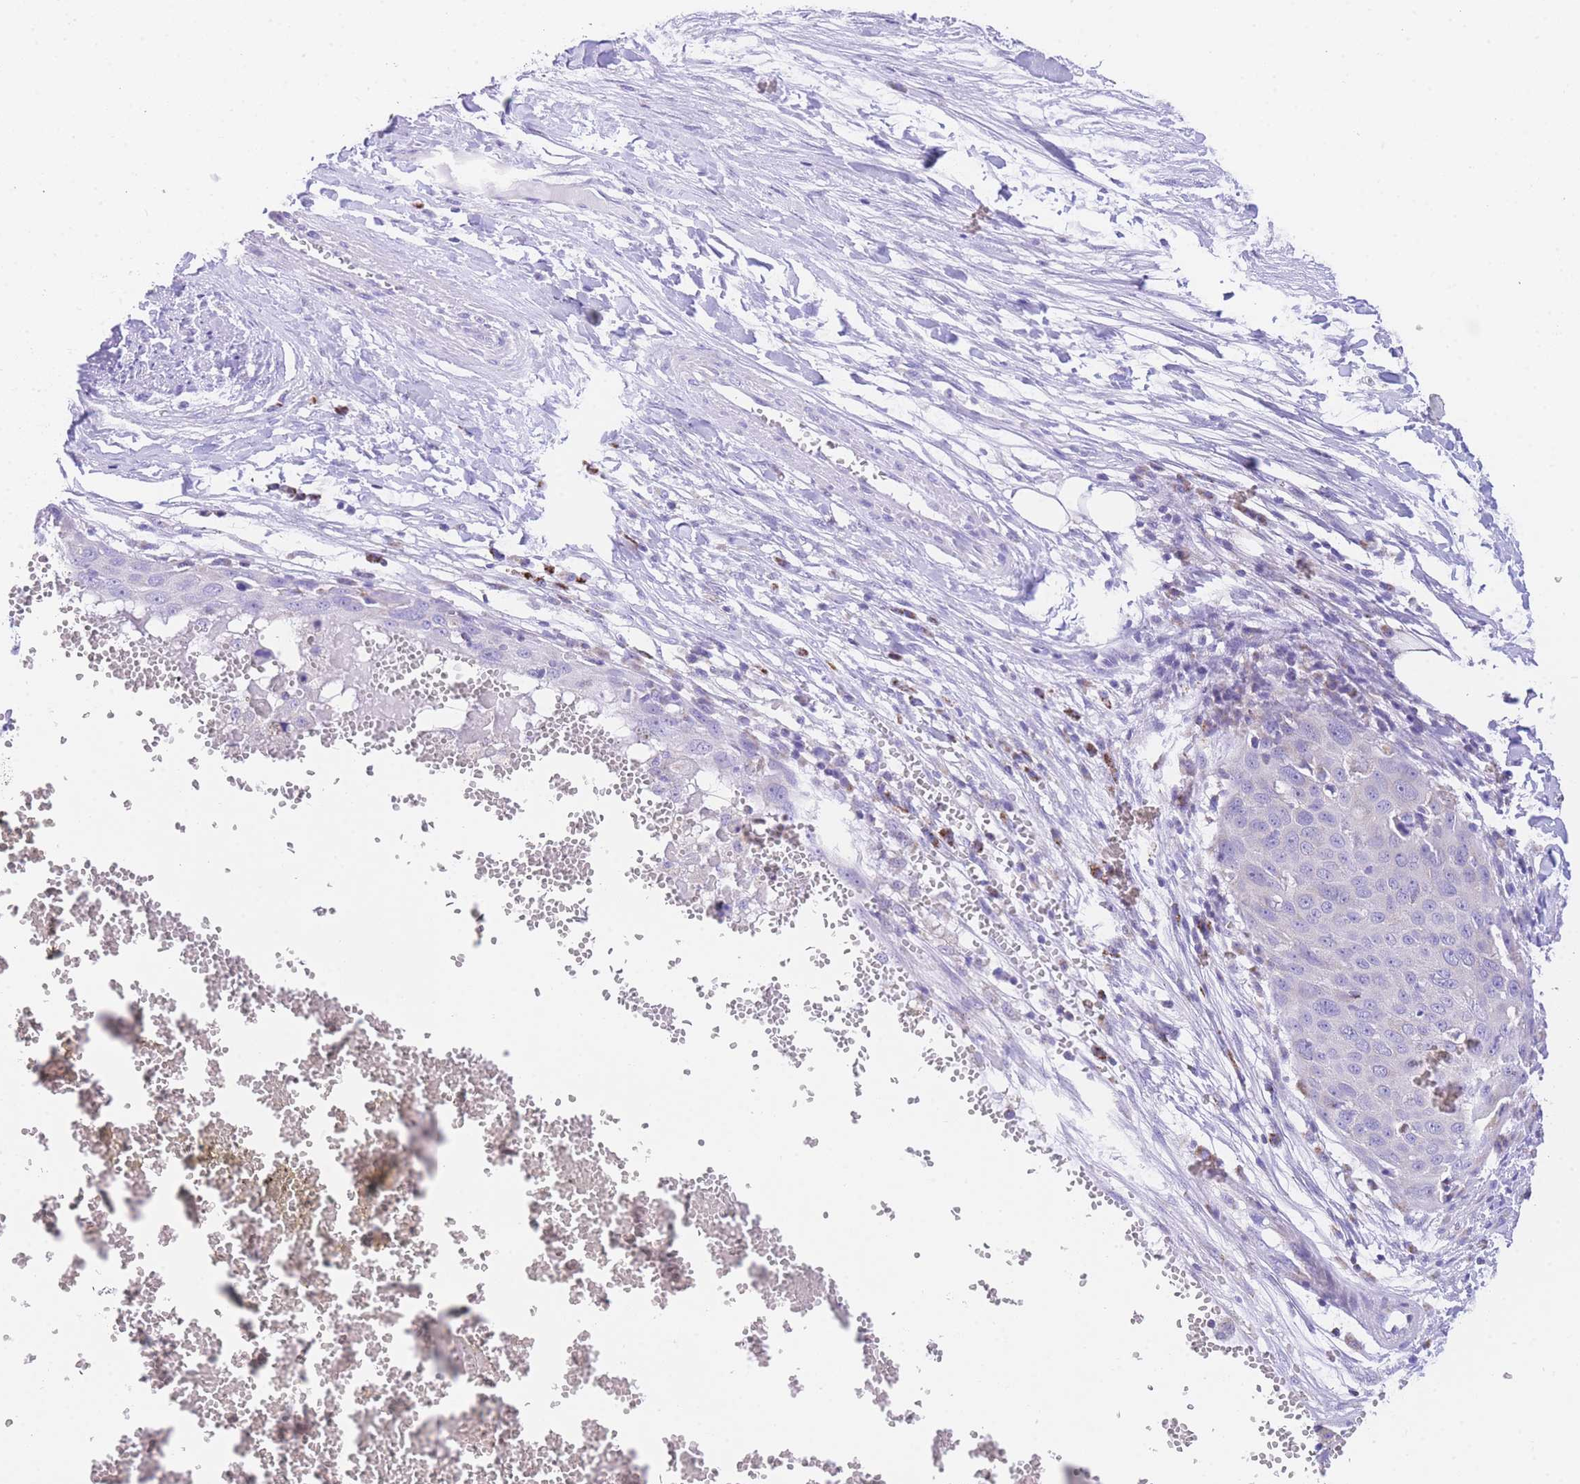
{"staining": {"intensity": "negative", "quantity": "none", "location": "none"}, "tissue": "skin cancer", "cell_type": "Tumor cells", "image_type": "cancer", "snomed": [{"axis": "morphology", "description": "Squamous cell carcinoma, NOS"}, {"axis": "topography", "description": "Skin"}], "caption": "Immunohistochemistry photomicrograph of human skin cancer stained for a protein (brown), which exhibits no positivity in tumor cells. (DAB (3,3'-diaminobenzidine) immunohistochemistry (IHC) with hematoxylin counter stain).", "gene": "NKD2", "patient": {"sex": "male", "age": 71}}